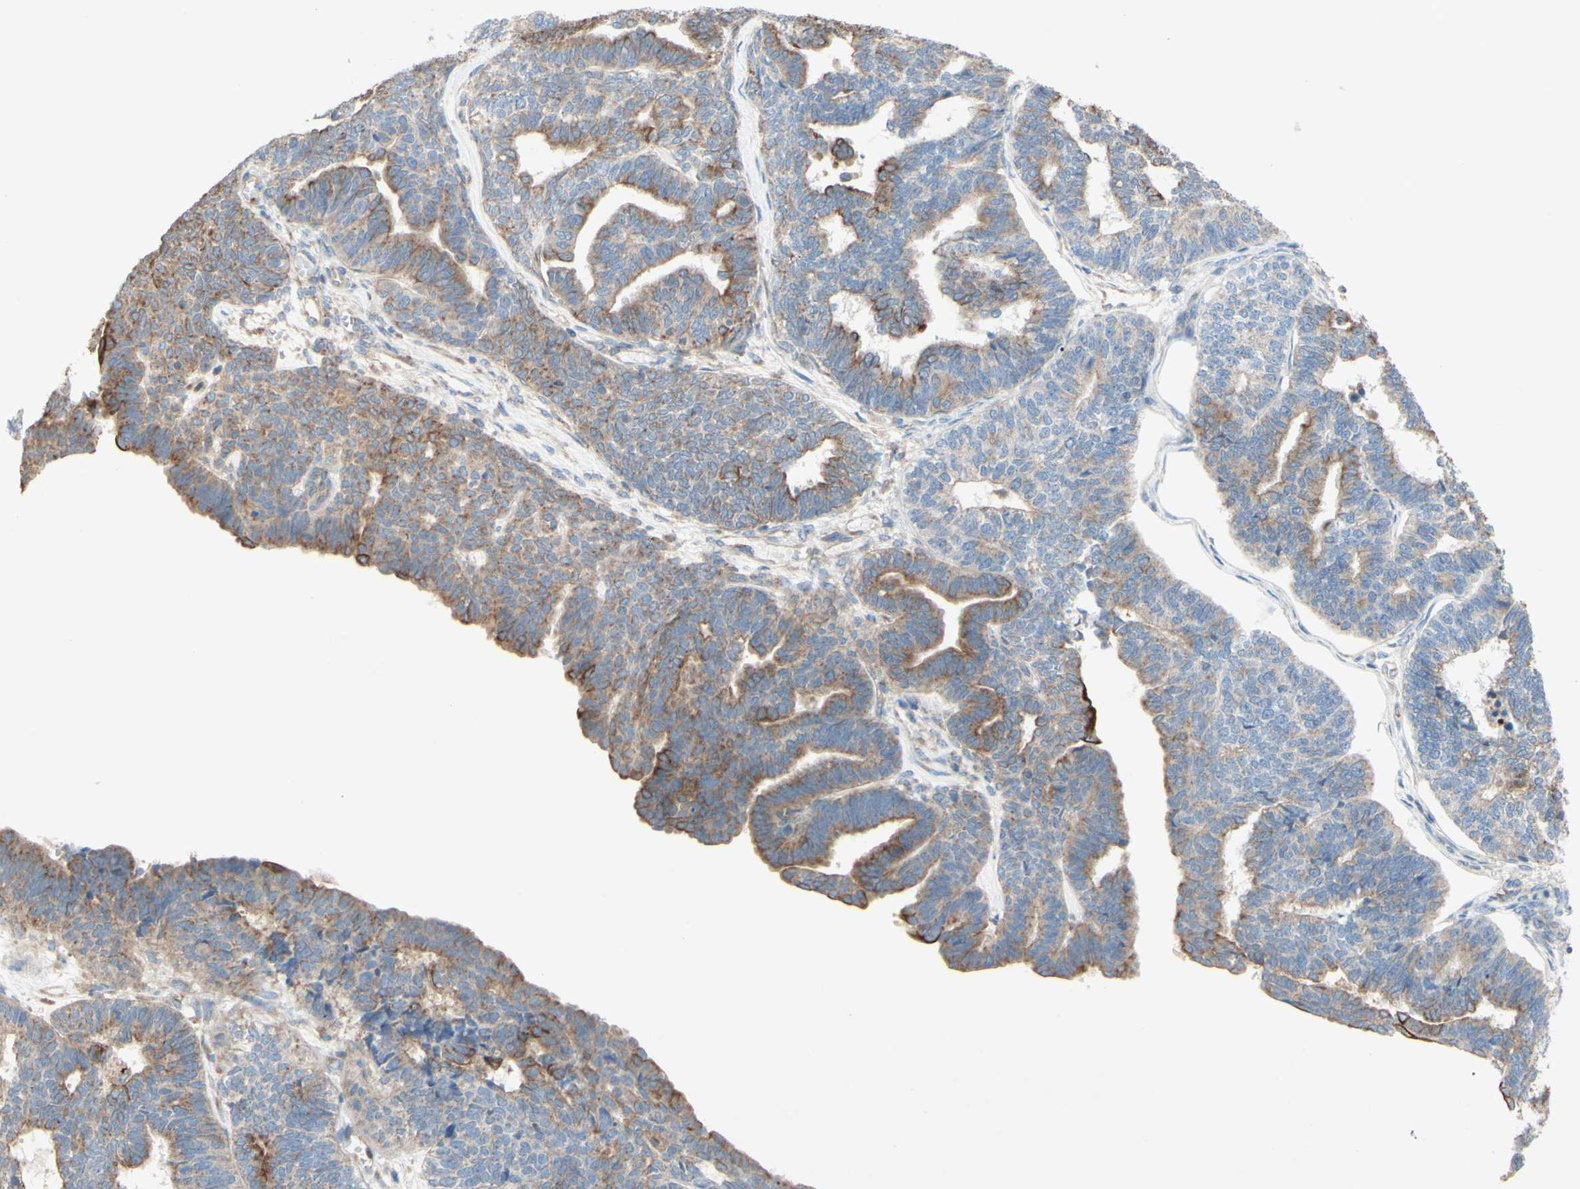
{"staining": {"intensity": "weak", "quantity": "25%-75%", "location": "cytoplasmic/membranous"}, "tissue": "endometrial cancer", "cell_type": "Tumor cells", "image_type": "cancer", "snomed": [{"axis": "morphology", "description": "Adenocarcinoma, NOS"}, {"axis": "topography", "description": "Endometrium"}], "caption": "This is an image of immunohistochemistry staining of endometrial adenocarcinoma, which shows weak expression in the cytoplasmic/membranous of tumor cells.", "gene": "MTM1", "patient": {"sex": "female", "age": 70}}